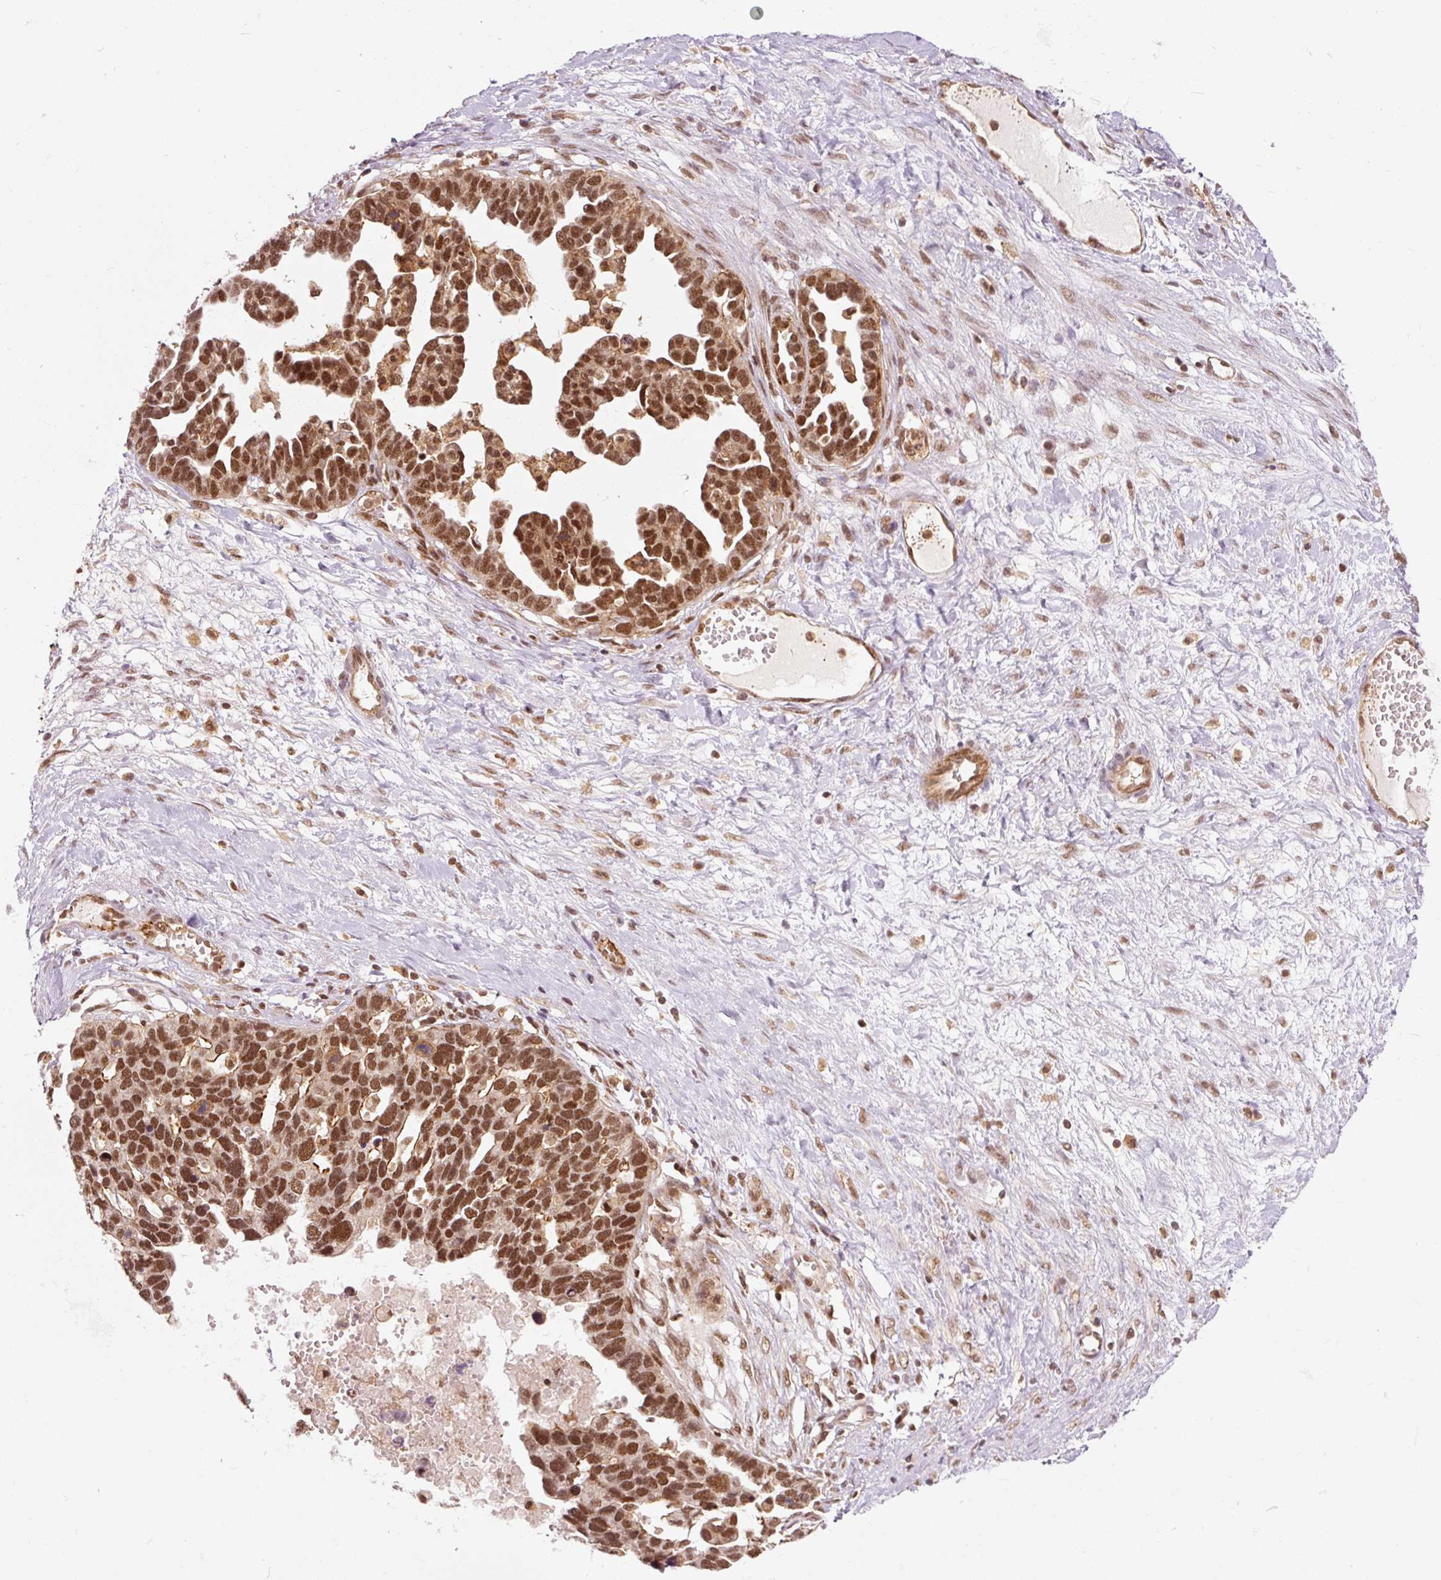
{"staining": {"intensity": "strong", "quantity": ">75%", "location": "nuclear"}, "tissue": "ovarian cancer", "cell_type": "Tumor cells", "image_type": "cancer", "snomed": [{"axis": "morphology", "description": "Cystadenocarcinoma, serous, NOS"}, {"axis": "topography", "description": "Ovary"}], "caption": "Protein expression analysis of human ovarian cancer reveals strong nuclear positivity in approximately >75% of tumor cells.", "gene": "CSTF1", "patient": {"sex": "female", "age": 54}}